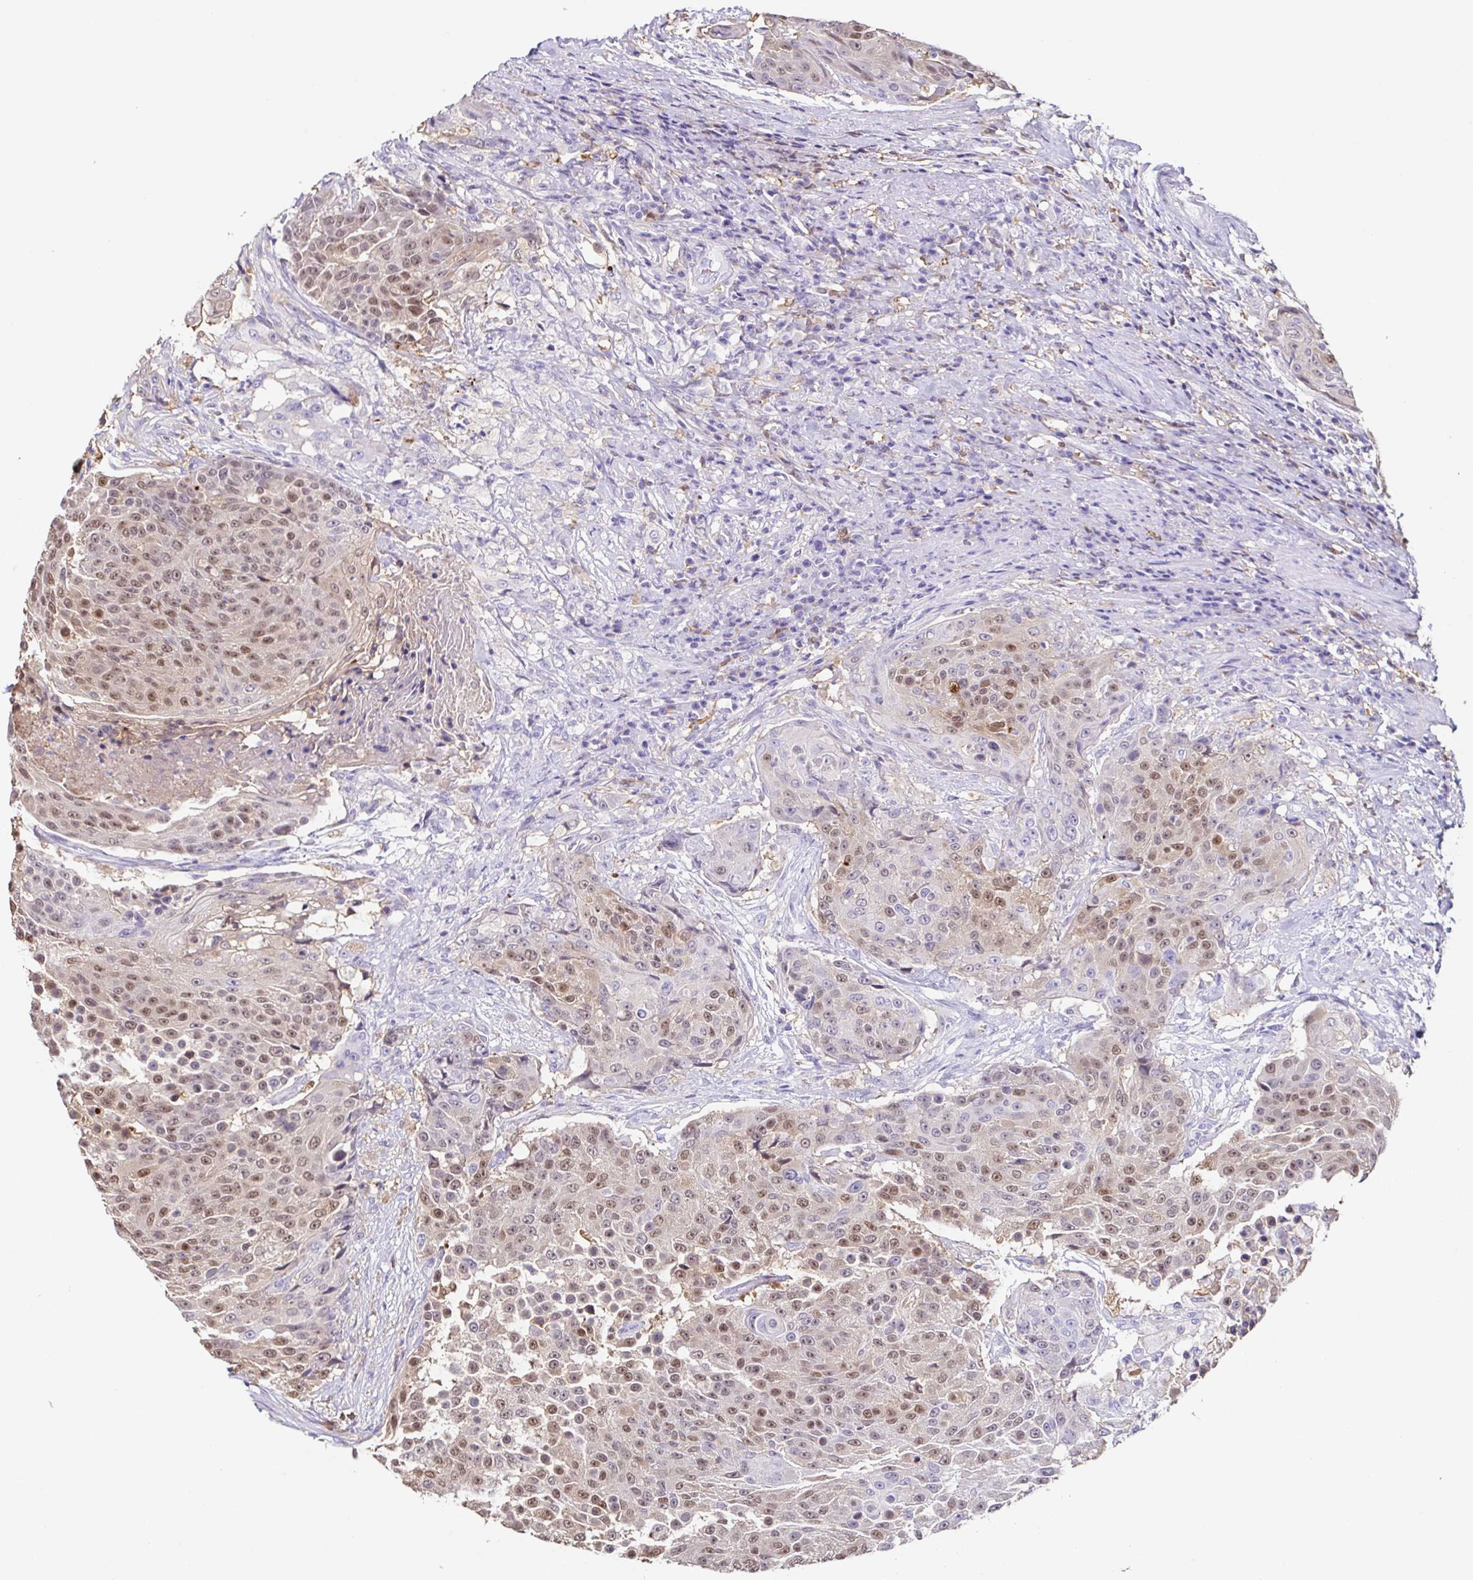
{"staining": {"intensity": "moderate", "quantity": "25%-75%", "location": "nuclear"}, "tissue": "urothelial cancer", "cell_type": "Tumor cells", "image_type": "cancer", "snomed": [{"axis": "morphology", "description": "Urothelial carcinoma, High grade"}, {"axis": "topography", "description": "Urinary bladder"}], "caption": "Protein analysis of urothelial cancer tissue exhibits moderate nuclear positivity in about 25%-75% of tumor cells.", "gene": "ANXA10", "patient": {"sex": "female", "age": 63}}